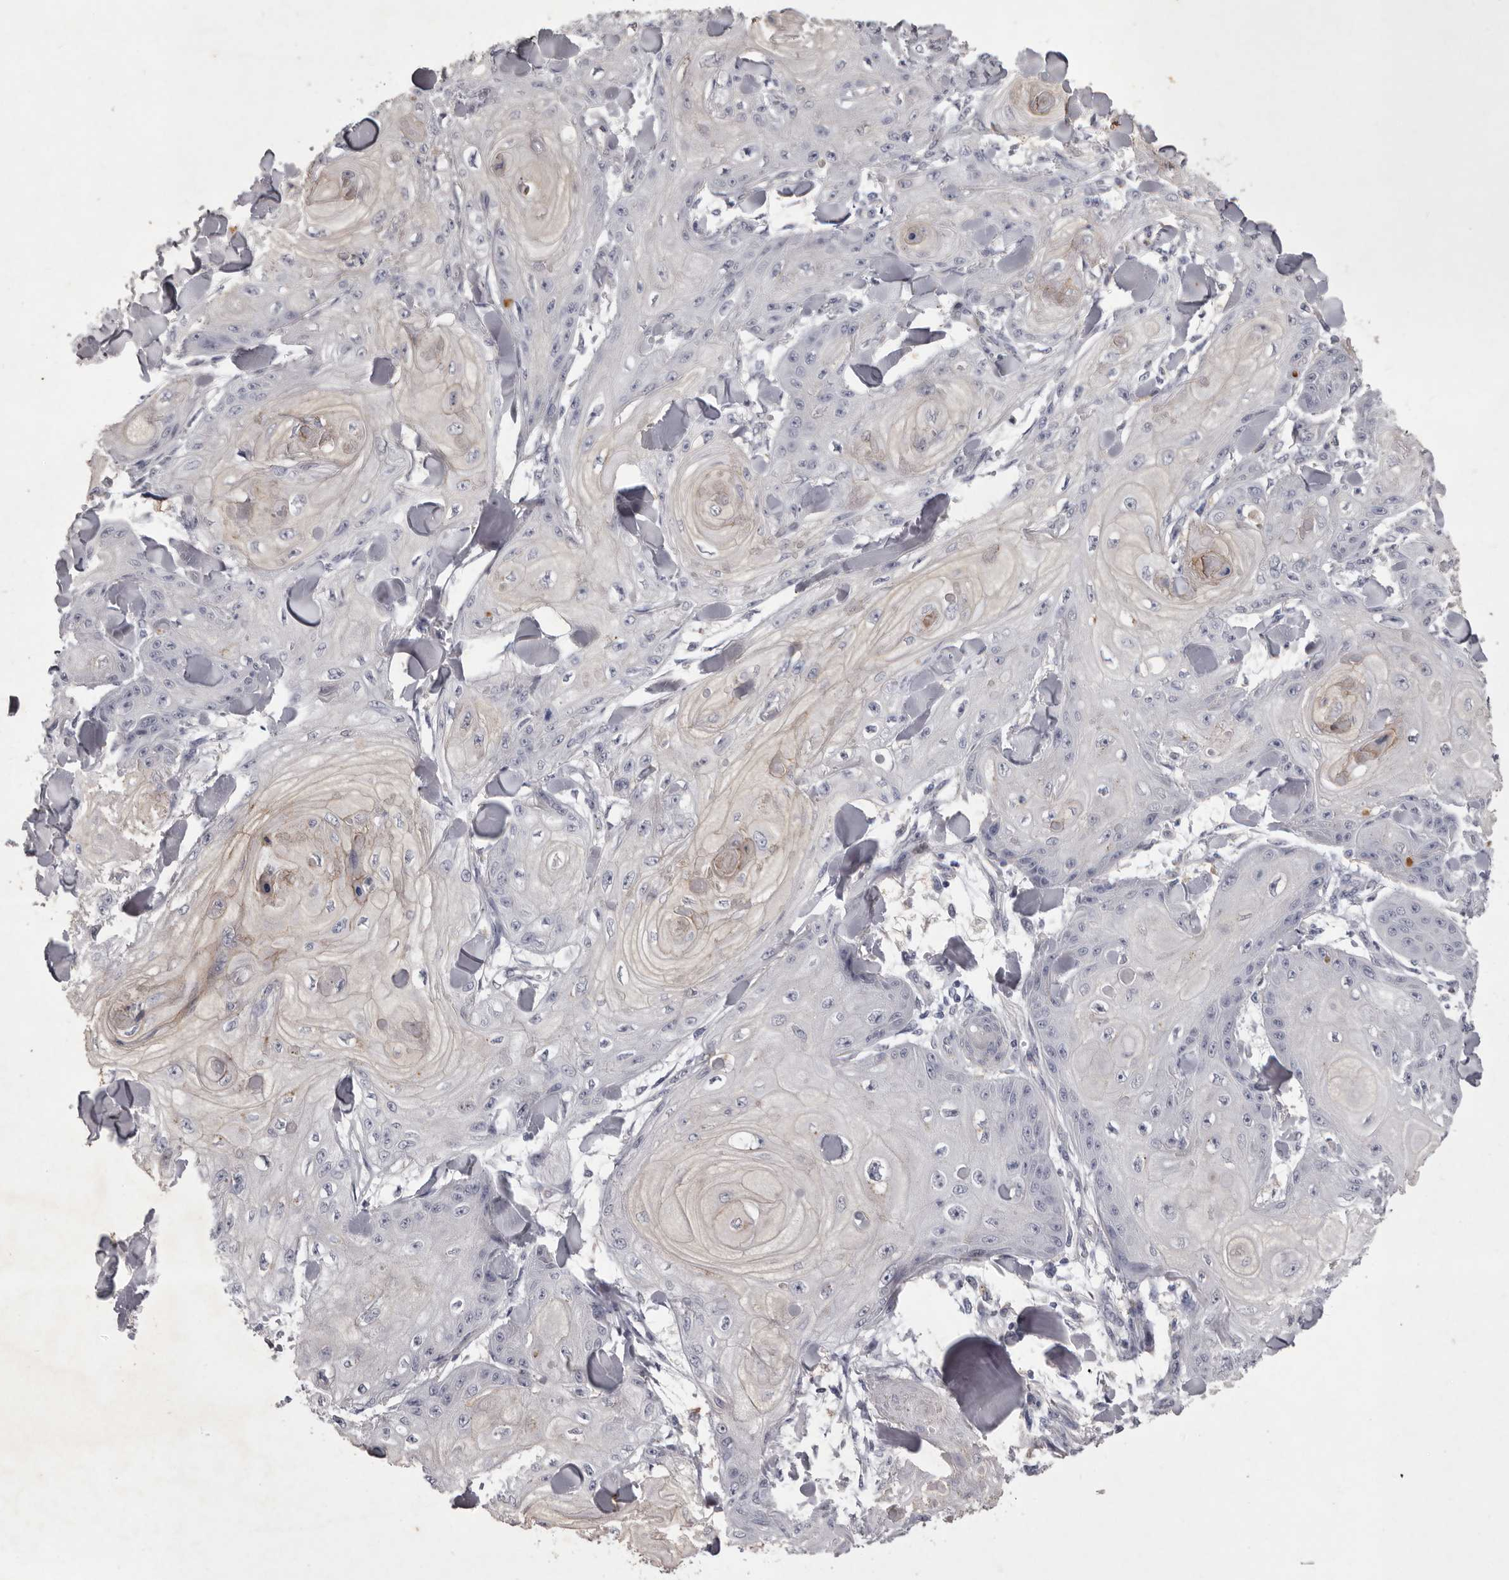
{"staining": {"intensity": "weak", "quantity": "<25%", "location": "cytoplasmic/membranous"}, "tissue": "skin cancer", "cell_type": "Tumor cells", "image_type": "cancer", "snomed": [{"axis": "morphology", "description": "Squamous cell carcinoma, NOS"}, {"axis": "topography", "description": "Skin"}], "caption": "Immunohistochemistry of skin squamous cell carcinoma reveals no staining in tumor cells.", "gene": "NKAIN4", "patient": {"sex": "male", "age": 74}}